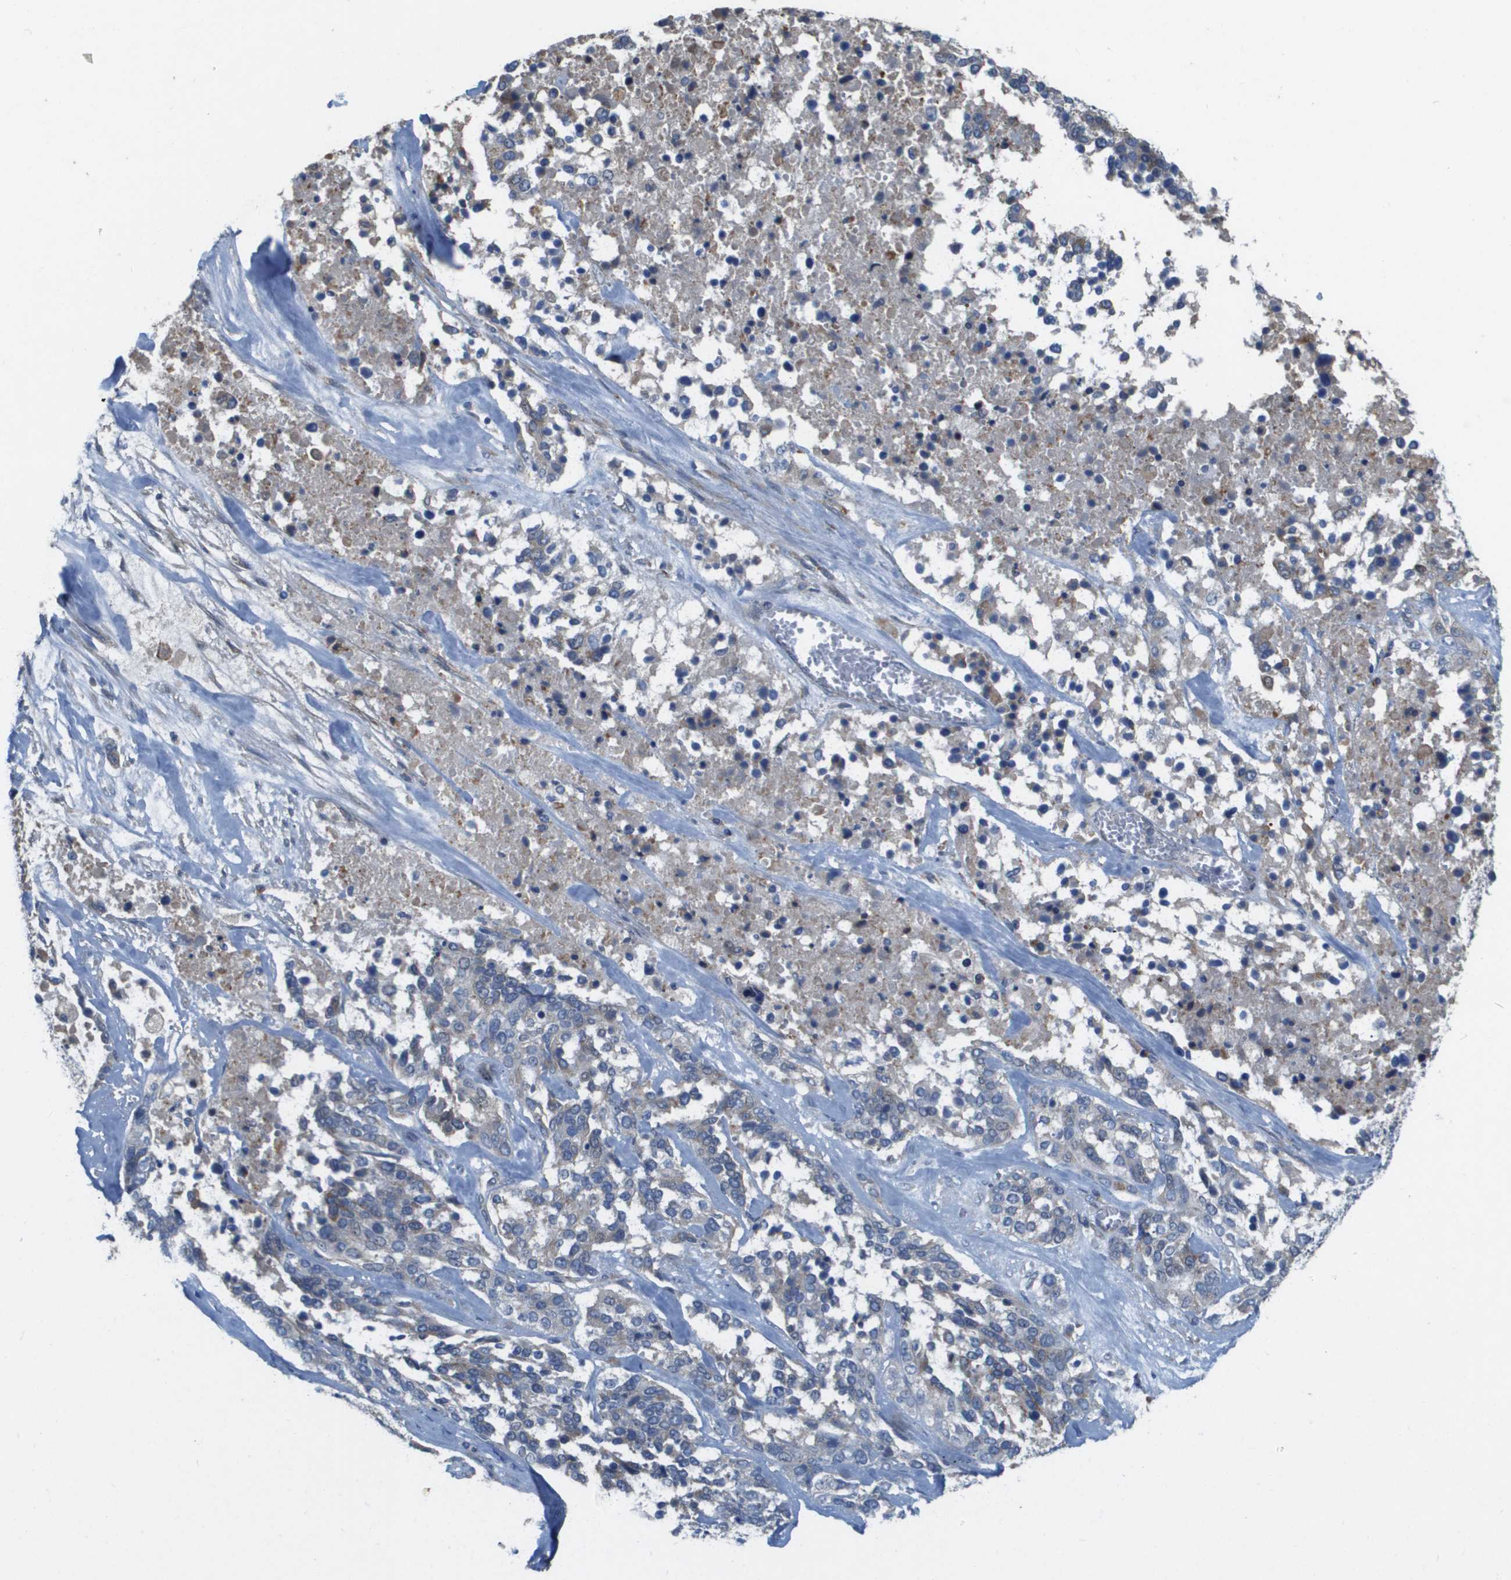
{"staining": {"intensity": "weak", "quantity": "<25%", "location": "cytoplasmic/membranous"}, "tissue": "ovarian cancer", "cell_type": "Tumor cells", "image_type": "cancer", "snomed": [{"axis": "morphology", "description": "Cystadenocarcinoma, serous, NOS"}, {"axis": "topography", "description": "Ovary"}], "caption": "Immunohistochemistry photomicrograph of human ovarian cancer (serous cystadenocarcinoma) stained for a protein (brown), which reveals no positivity in tumor cells.", "gene": "CASP10", "patient": {"sex": "female", "age": 44}}